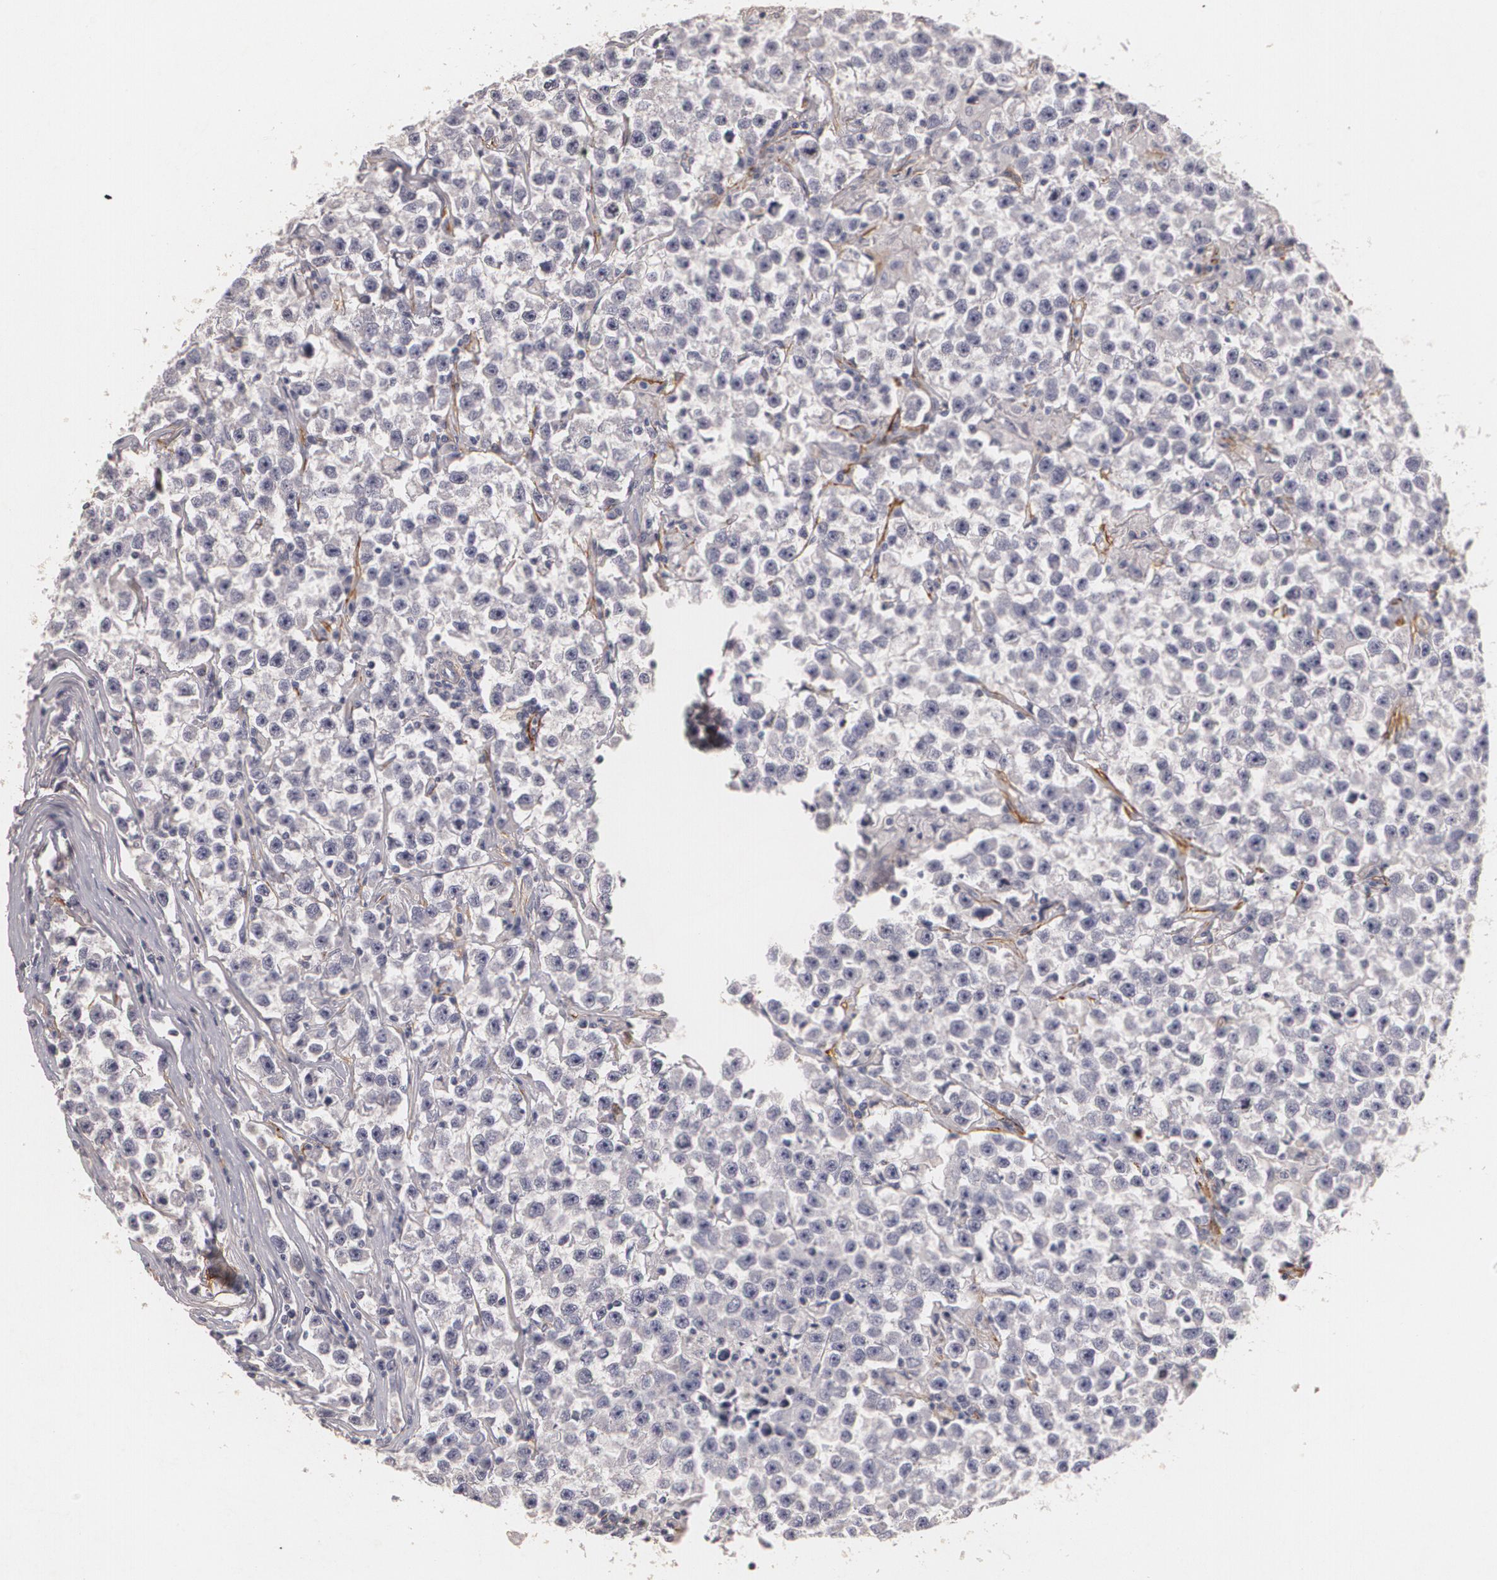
{"staining": {"intensity": "negative", "quantity": "none", "location": "none"}, "tissue": "testis cancer", "cell_type": "Tumor cells", "image_type": "cancer", "snomed": [{"axis": "morphology", "description": "Seminoma, NOS"}, {"axis": "topography", "description": "Testis"}], "caption": "This is an immunohistochemistry (IHC) histopathology image of human testis cancer (seminoma). There is no expression in tumor cells.", "gene": "NGFR", "patient": {"sex": "male", "age": 33}}